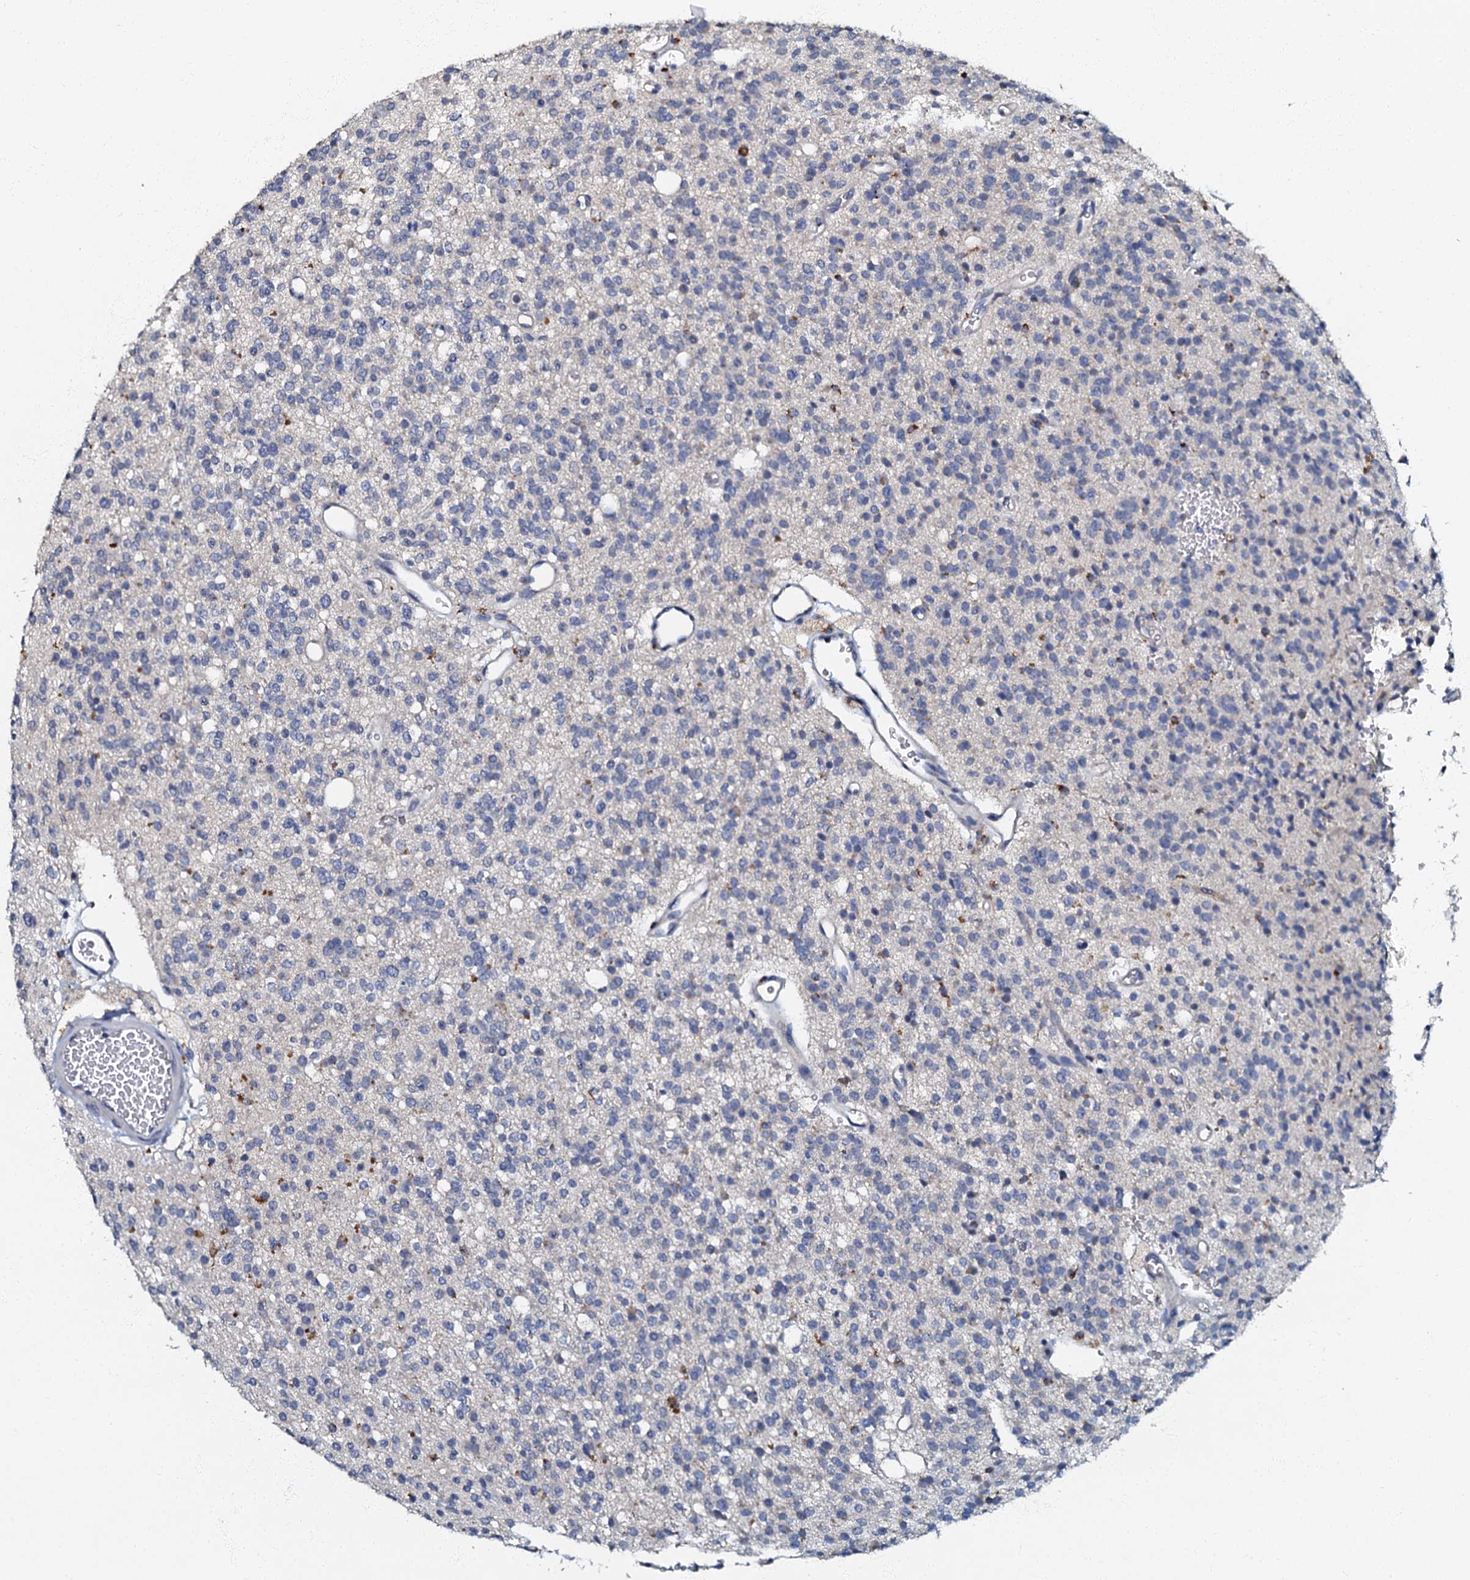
{"staining": {"intensity": "negative", "quantity": "none", "location": "none"}, "tissue": "glioma", "cell_type": "Tumor cells", "image_type": "cancer", "snomed": [{"axis": "morphology", "description": "Glioma, malignant, High grade"}, {"axis": "topography", "description": "Brain"}], "caption": "DAB (3,3'-diaminobenzidine) immunohistochemical staining of human high-grade glioma (malignant) shows no significant positivity in tumor cells. (Immunohistochemistry, brightfield microscopy, high magnification).", "gene": "OLAH", "patient": {"sex": "male", "age": 34}}